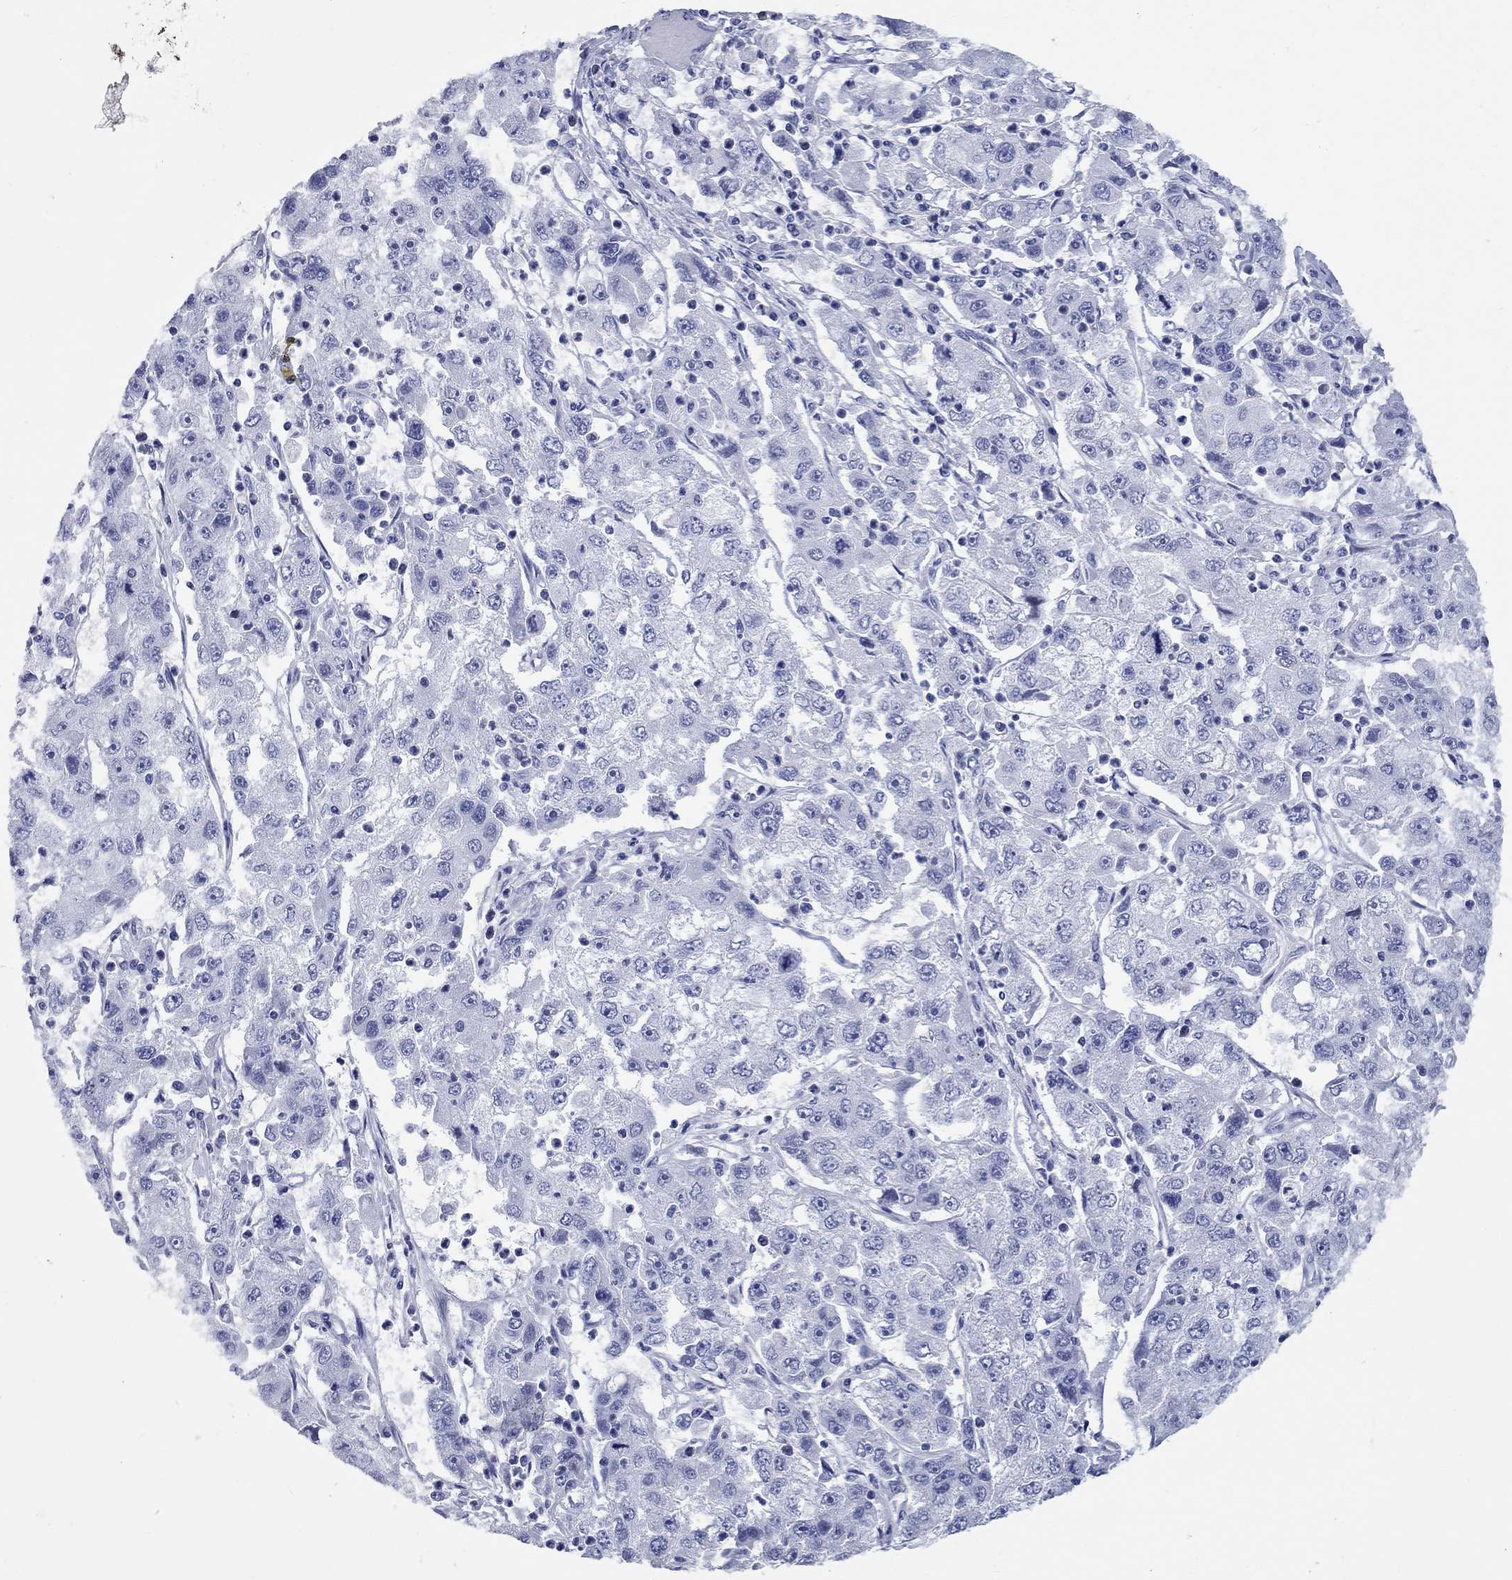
{"staining": {"intensity": "negative", "quantity": "none", "location": "none"}, "tissue": "cervical cancer", "cell_type": "Tumor cells", "image_type": "cancer", "snomed": [{"axis": "morphology", "description": "Squamous cell carcinoma, NOS"}, {"axis": "topography", "description": "Cervix"}], "caption": "IHC photomicrograph of cervical squamous cell carcinoma stained for a protein (brown), which exhibits no positivity in tumor cells.", "gene": "CCNA1", "patient": {"sex": "female", "age": 36}}